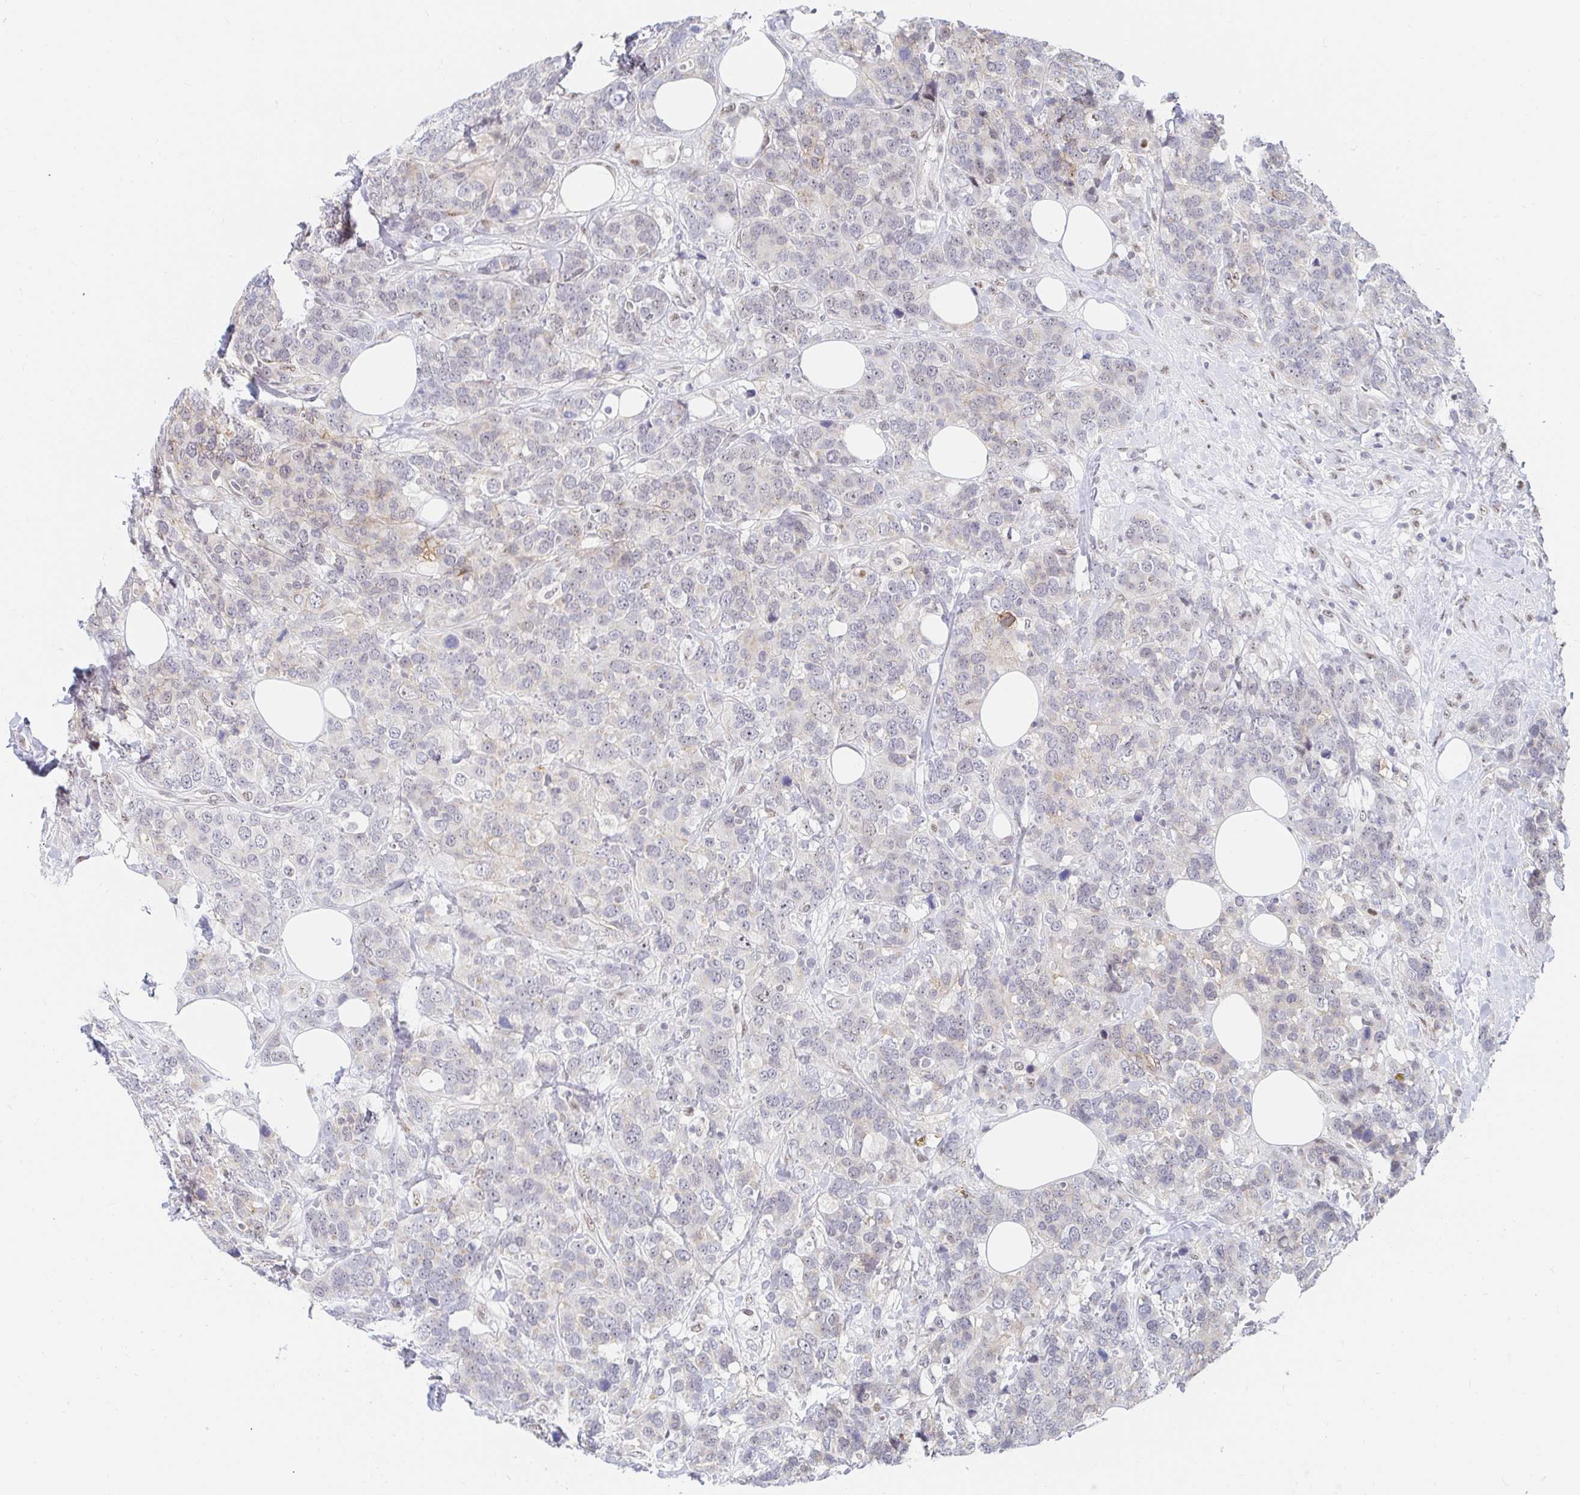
{"staining": {"intensity": "negative", "quantity": "none", "location": "none"}, "tissue": "breast cancer", "cell_type": "Tumor cells", "image_type": "cancer", "snomed": [{"axis": "morphology", "description": "Lobular carcinoma"}, {"axis": "topography", "description": "Breast"}], "caption": "This is an immunohistochemistry (IHC) micrograph of human breast cancer (lobular carcinoma). There is no expression in tumor cells.", "gene": "COL28A1", "patient": {"sex": "female", "age": 59}}